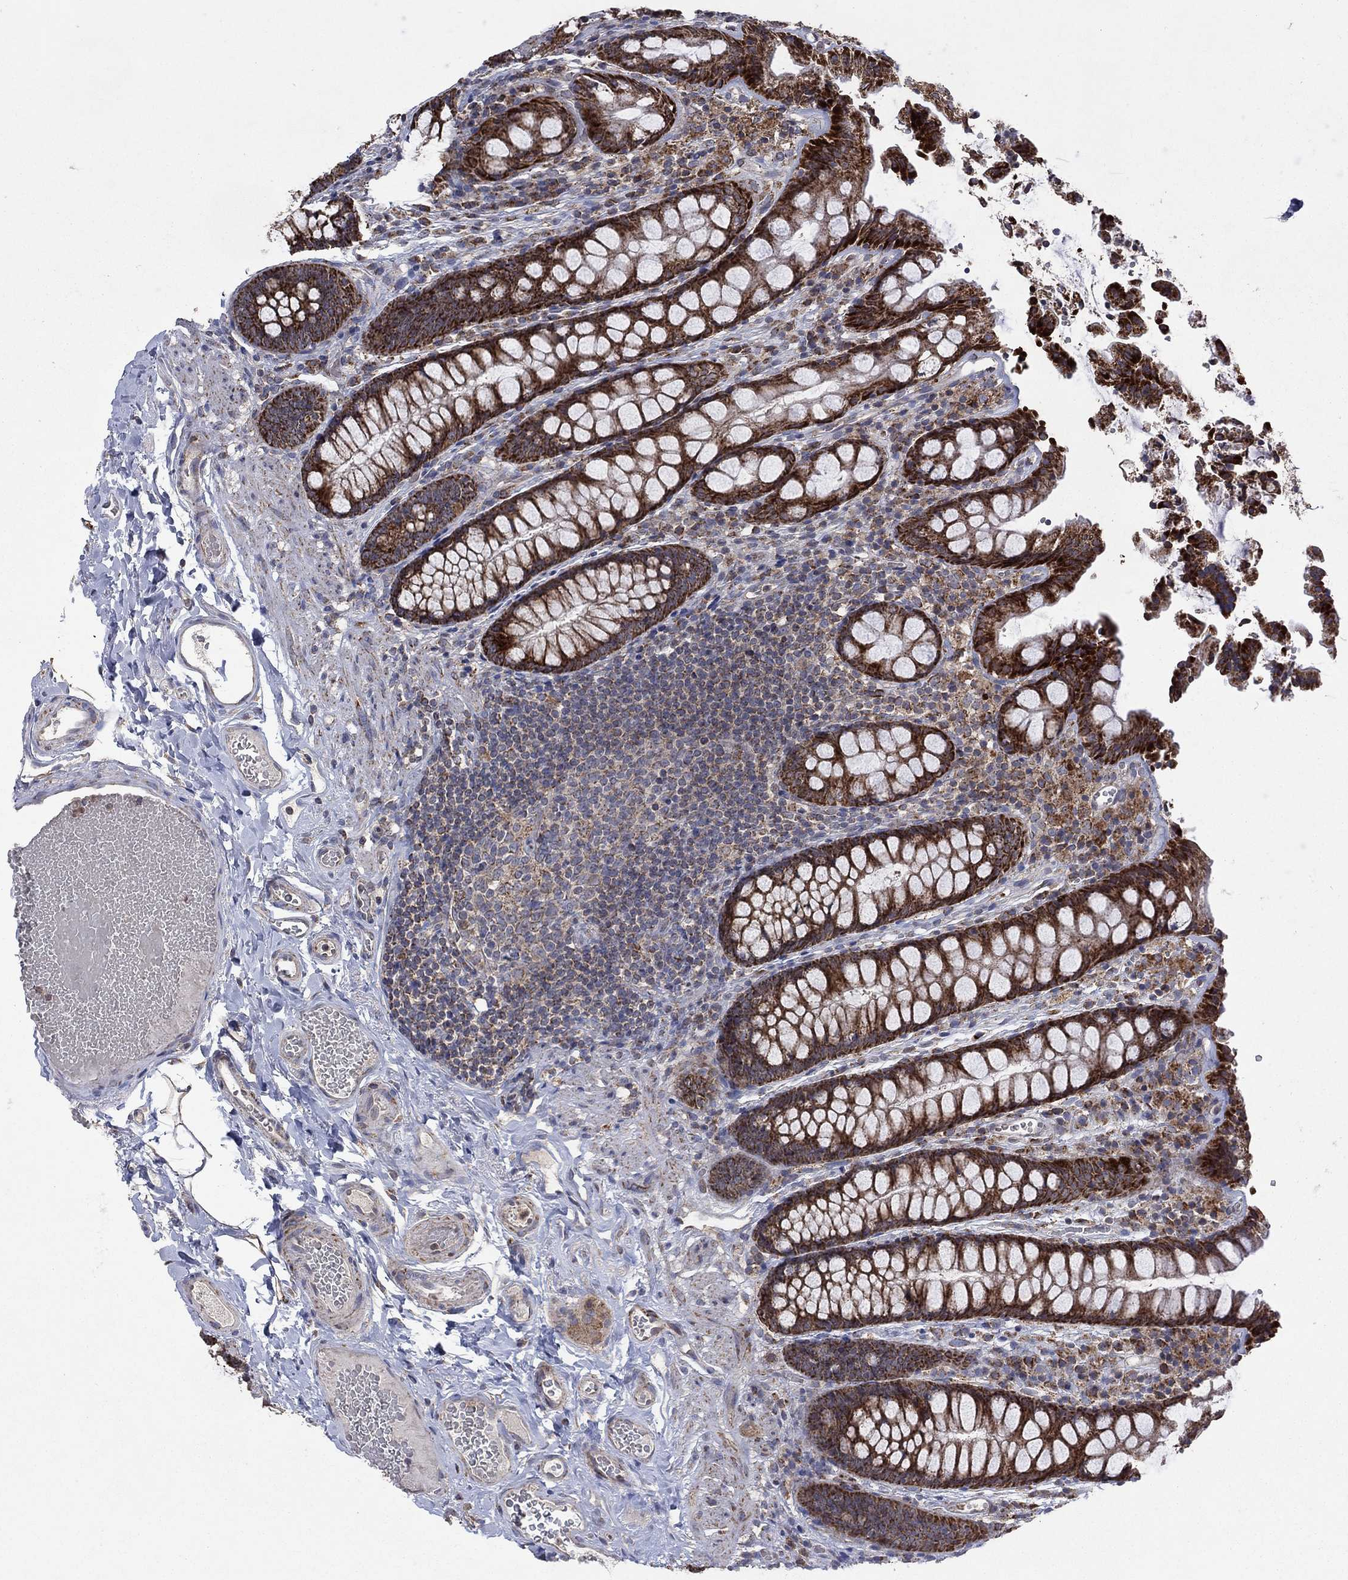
{"staining": {"intensity": "moderate", "quantity": "<25%", "location": "cytoplasmic/membranous"}, "tissue": "colon", "cell_type": "Endothelial cells", "image_type": "normal", "snomed": [{"axis": "morphology", "description": "Normal tissue, NOS"}, {"axis": "topography", "description": "Colon"}], "caption": "IHC histopathology image of benign colon: human colon stained using IHC reveals low levels of moderate protein expression localized specifically in the cytoplasmic/membranous of endothelial cells, appearing as a cytoplasmic/membranous brown color.", "gene": "DPH1", "patient": {"sex": "female", "age": 86}}